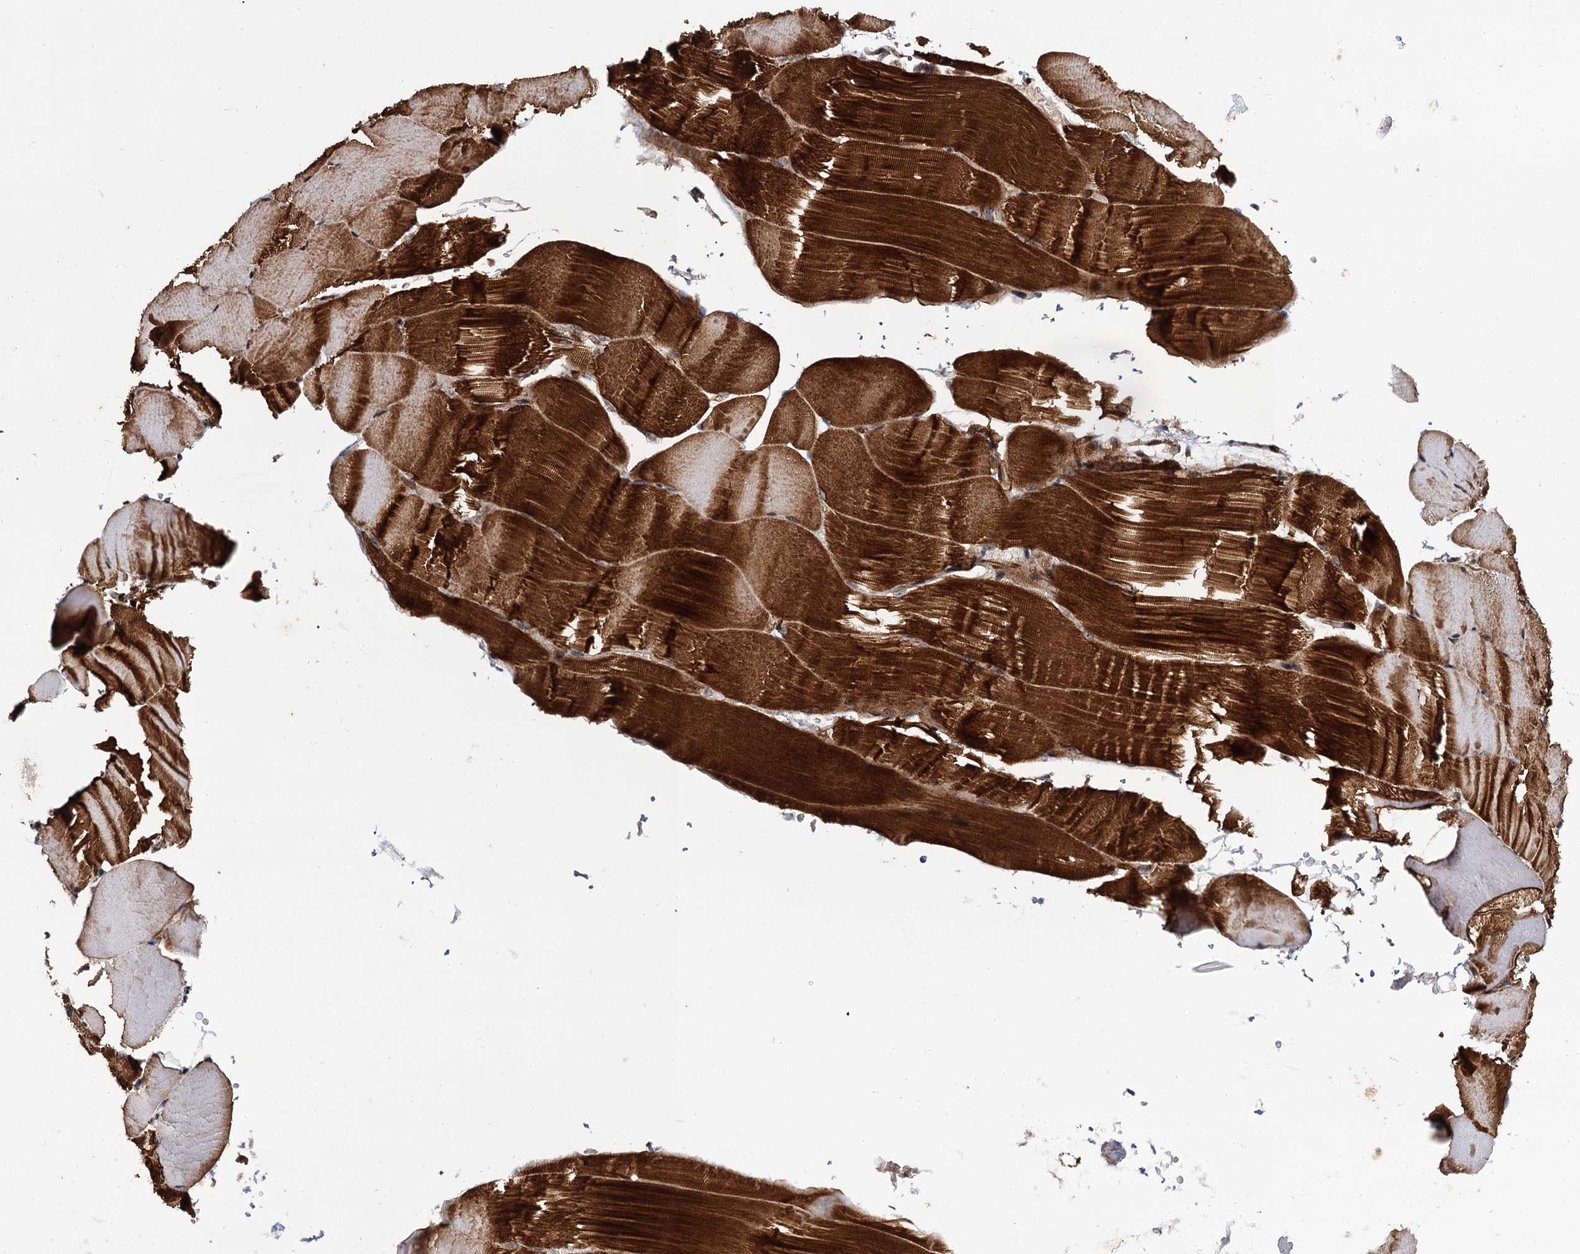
{"staining": {"intensity": "strong", "quantity": "25%-75%", "location": "cytoplasmic/membranous"}, "tissue": "skeletal muscle", "cell_type": "Myocytes", "image_type": "normal", "snomed": [{"axis": "morphology", "description": "Normal tissue, NOS"}, {"axis": "topography", "description": "Skeletal muscle"}, {"axis": "topography", "description": "Parathyroid gland"}], "caption": "Strong cytoplasmic/membranous protein expression is identified in about 25%-75% of myocytes in skeletal muscle.", "gene": "BORA", "patient": {"sex": "female", "age": 37}}